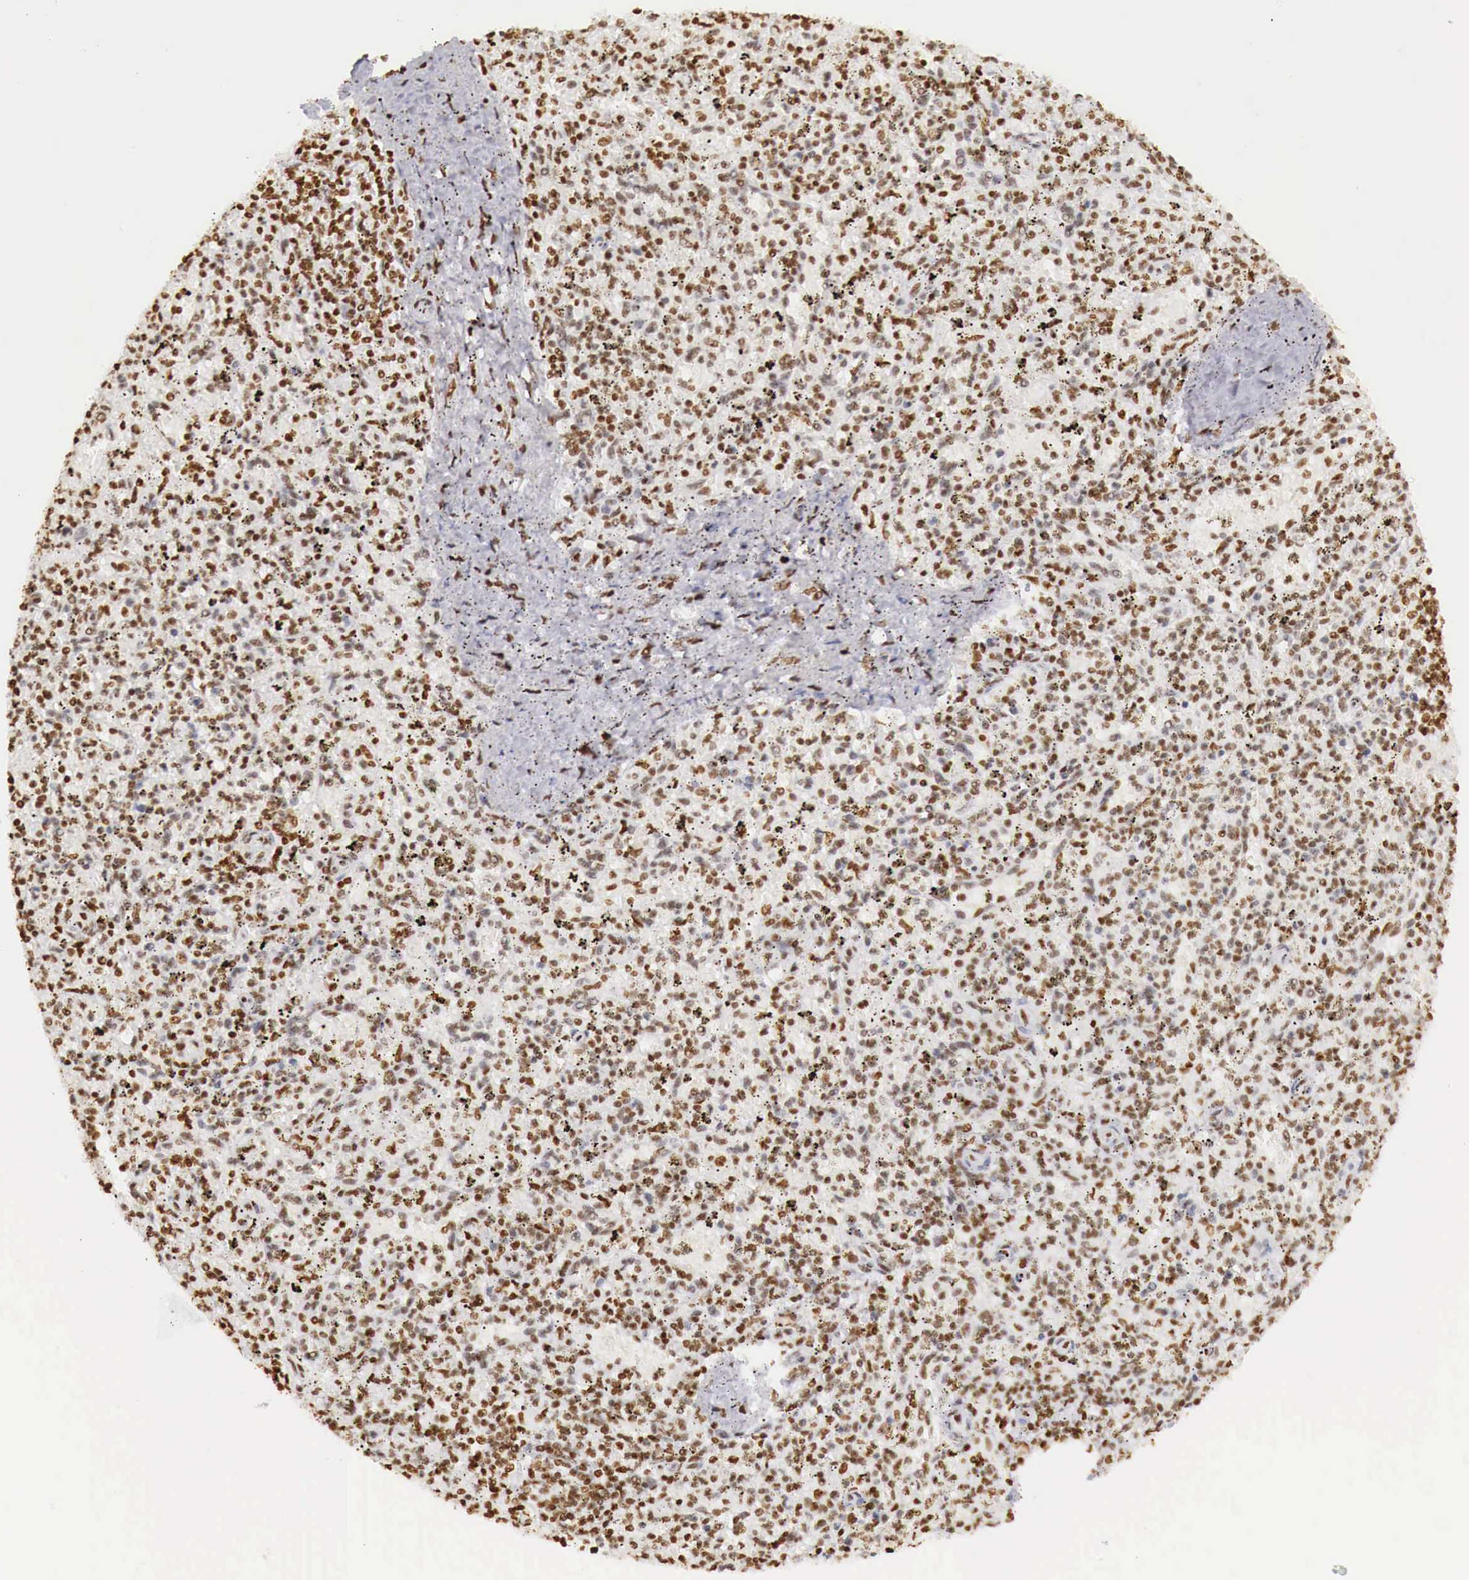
{"staining": {"intensity": "strong", "quantity": ">75%", "location": "nuclear"}, "tissue": "spleen", "cell_type": "Cells in red pulp", "image_type": "normal", "snomed": [{"axis": "morphology", "description": "Normal tissue, NOS"}, {"axis": "topography", "description": "Spleen"}], "caption": "Immunohistochemistry (IHC) staining of normal spleen, which demonstrates high levels of strong nuclear positivity in approximately >75% of cells in red pulp indicating strong nuclear protein positivity. The staining was performed using DAB (brown) for protein detection and nuclei were counterstained in hematoxylin (blue).", "gene": "DKC1", "patient": {"sex": "male", "age": 72}}